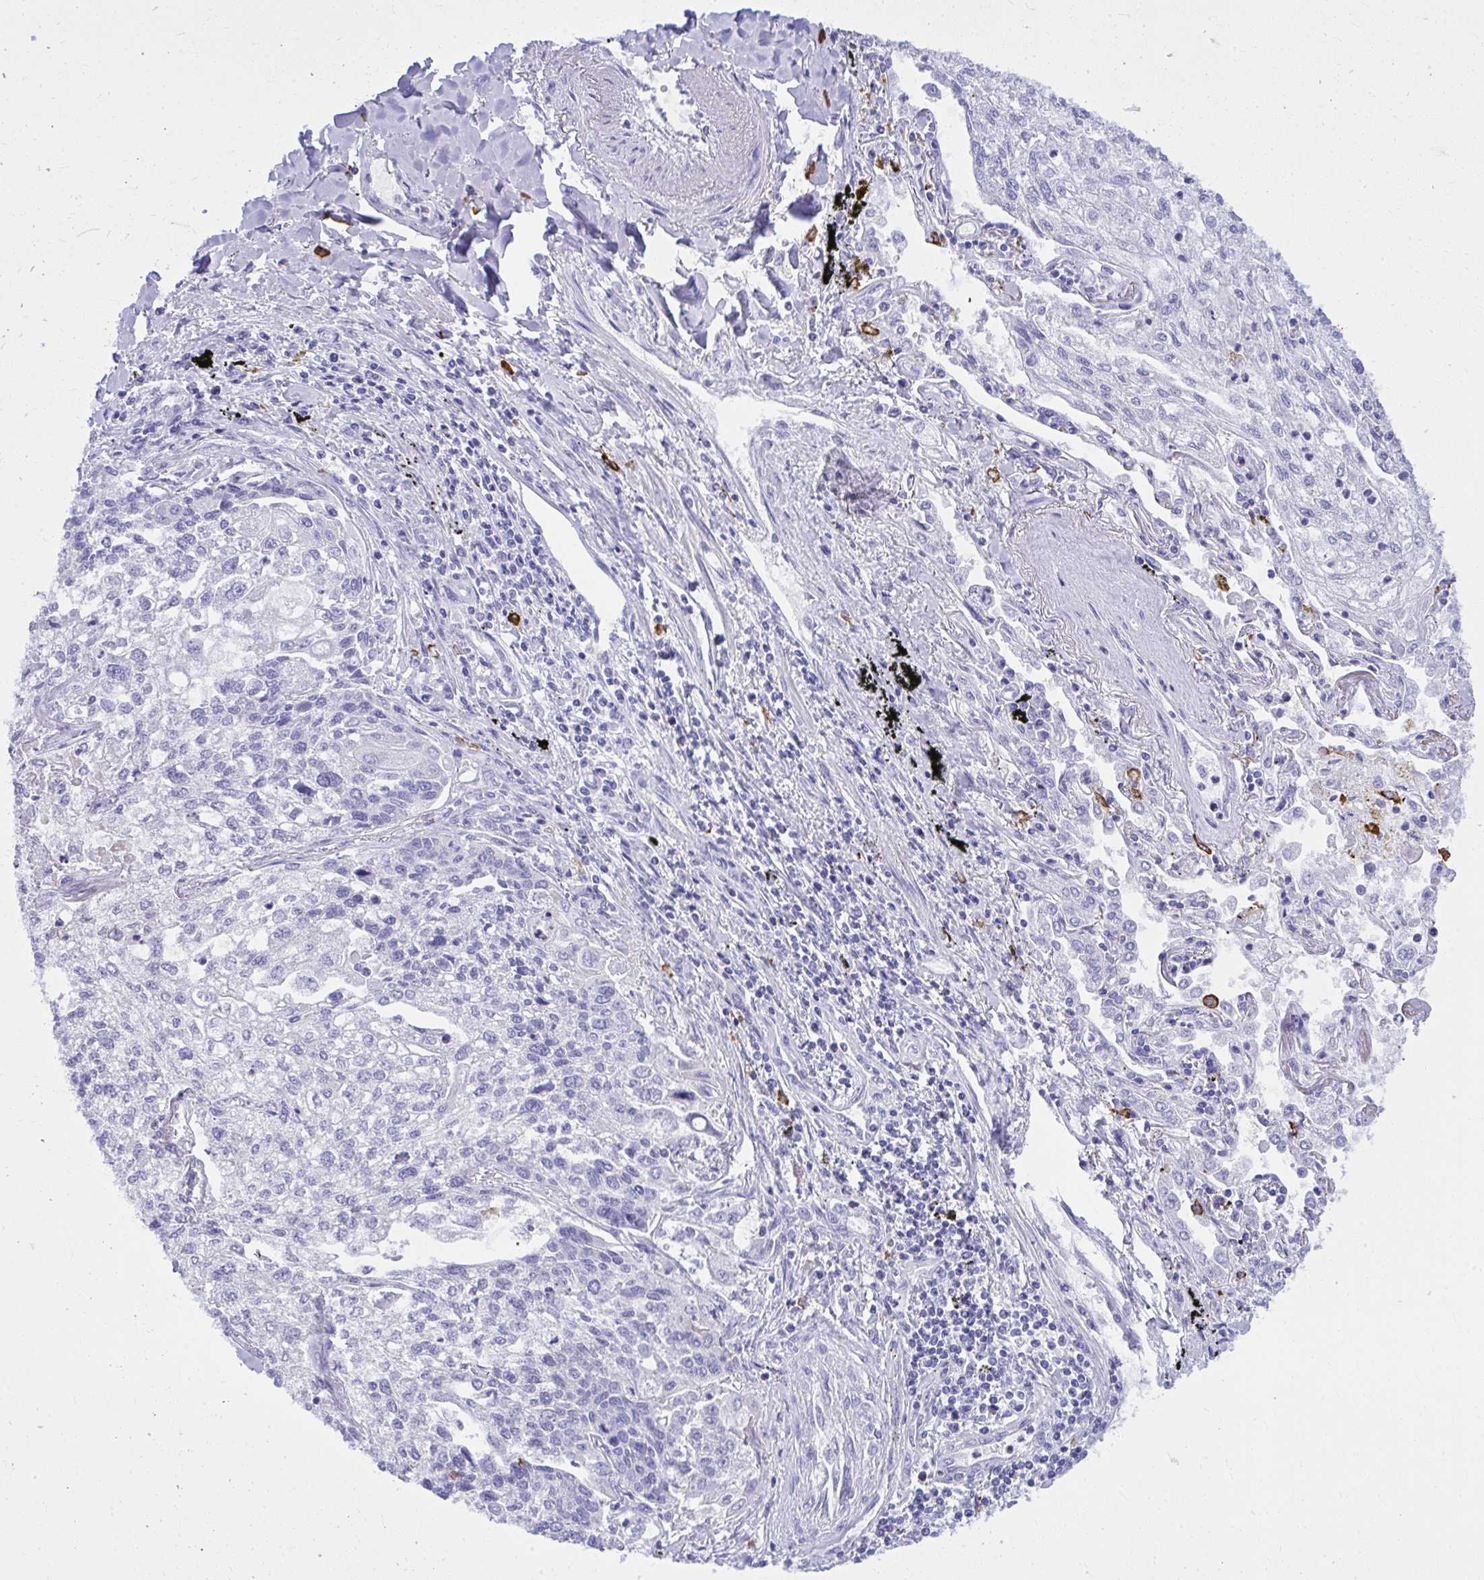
{"staining": {"intensity": "negative", "quantity": "none", "location": "none"}, "tissue": "lung cancer", "cell_type": "Tumor cells", "image_type": "cancer", "snomed": [{"axis": "morphology", "description": "Squamous cell carcinoma, NOS"}, {"axis": "topography", "description": "Lung"}], "caption": "An IHC photomicrograph of squamous cell carcinoma (lung) is shown. There is no staining in tumor cells of squamous cell carcinoma (lung).", "gene": "PSD", "patient": {"sex": "male", "age": 74}}